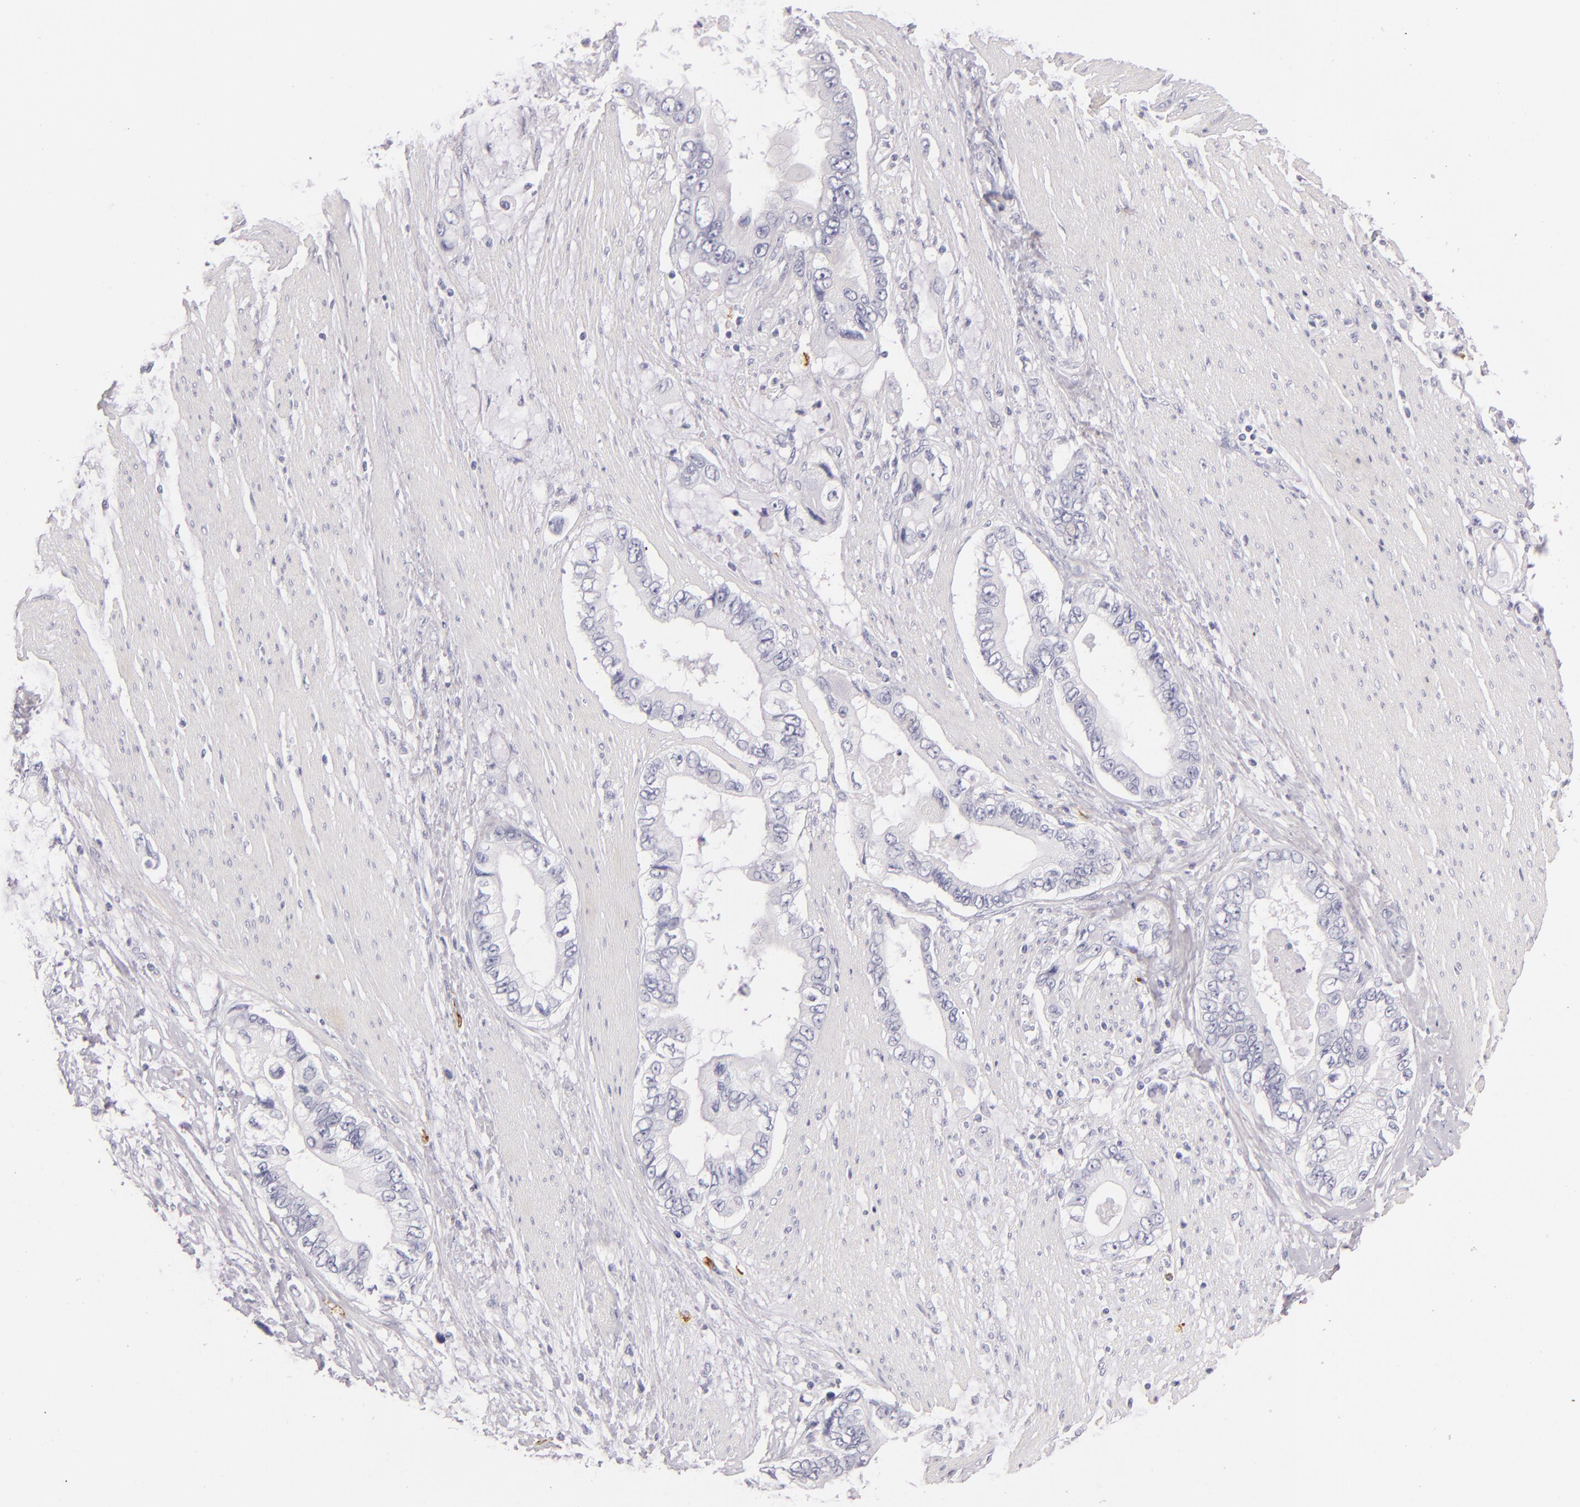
{"staining": {"intensity": "negative", "quantity": "none", "location": "none"}, "tissue": "pancreatic cancer", "cell_type": "Tumor cells", "image_type": "cancer", "snomed": [{"axis": "morphology", "description": "Adenocarcinoma, NOS"}, {"axis": "topography", "description": "Pancreas"}, {"axis": "topography", "description": "Stomach, upper"}], "caption": "Immunohistochemistry (IHC) of human adenocarcinoma (pancreatic) exhibits no staining in tumor cells.", "gene": "CD207", "patient": {"sex": "male", "age": 77}}